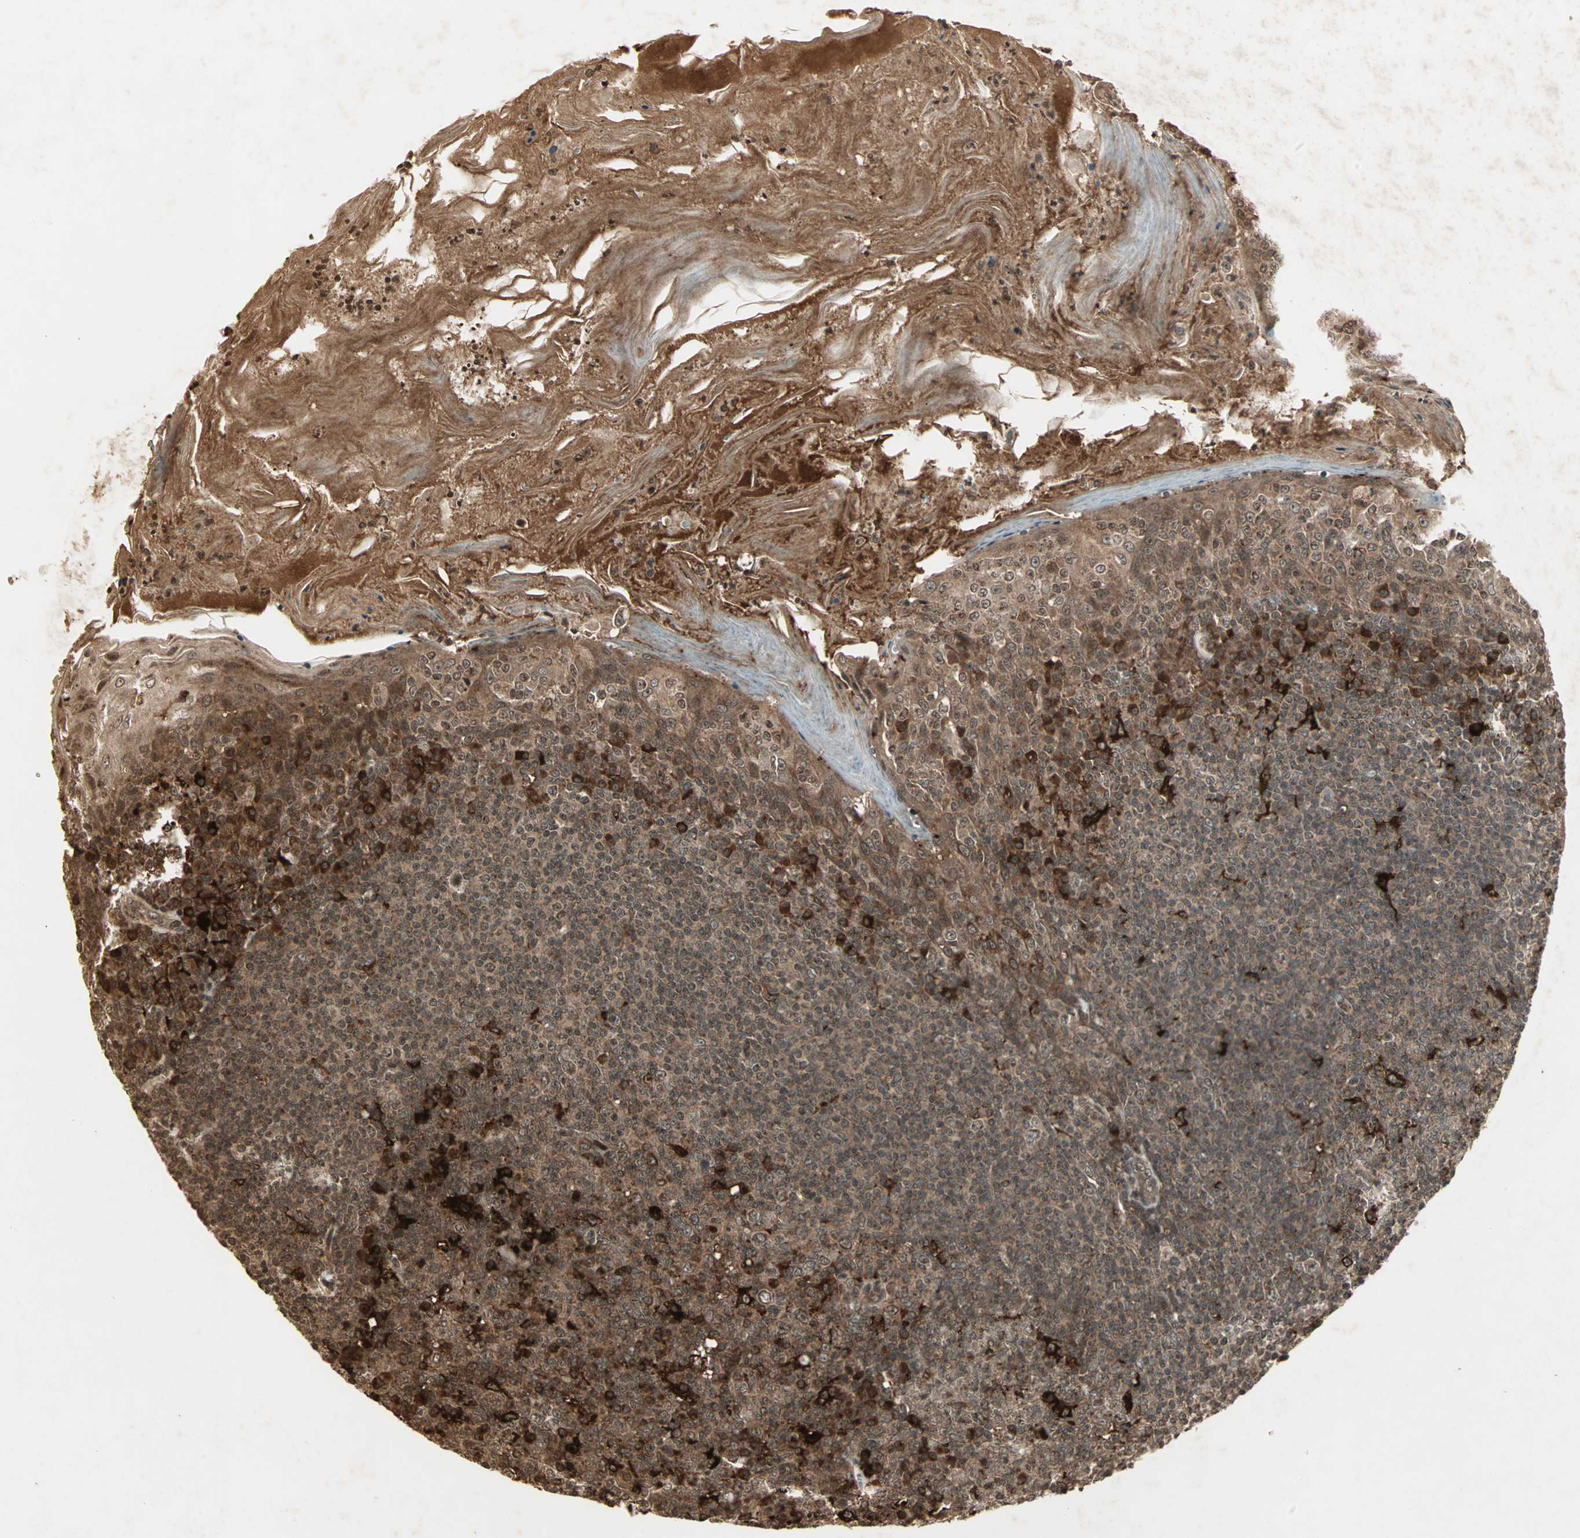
{"staining": {"intensity": "strong", "quantity": ">75%", "location": "cytoplasmic/membranous,nuclear"}, "tissue": "tonsil", "cell_type": "Germinal center cells", "image_type": "normal", "snomed": [{"axis": "morphology", "description": "Normal tissue, NOS"}, {"axis": "topography", "description": "Tonsil"}], "caption": "High-power microscopy captured an IHC image of unremarkable tonsil, revealing strong cytoplasmic/membranous,nuclear expression in approximately >75% of germinal center cells.", "gene": "RFFL", "patient": {"sex": "male", "age": 31}}